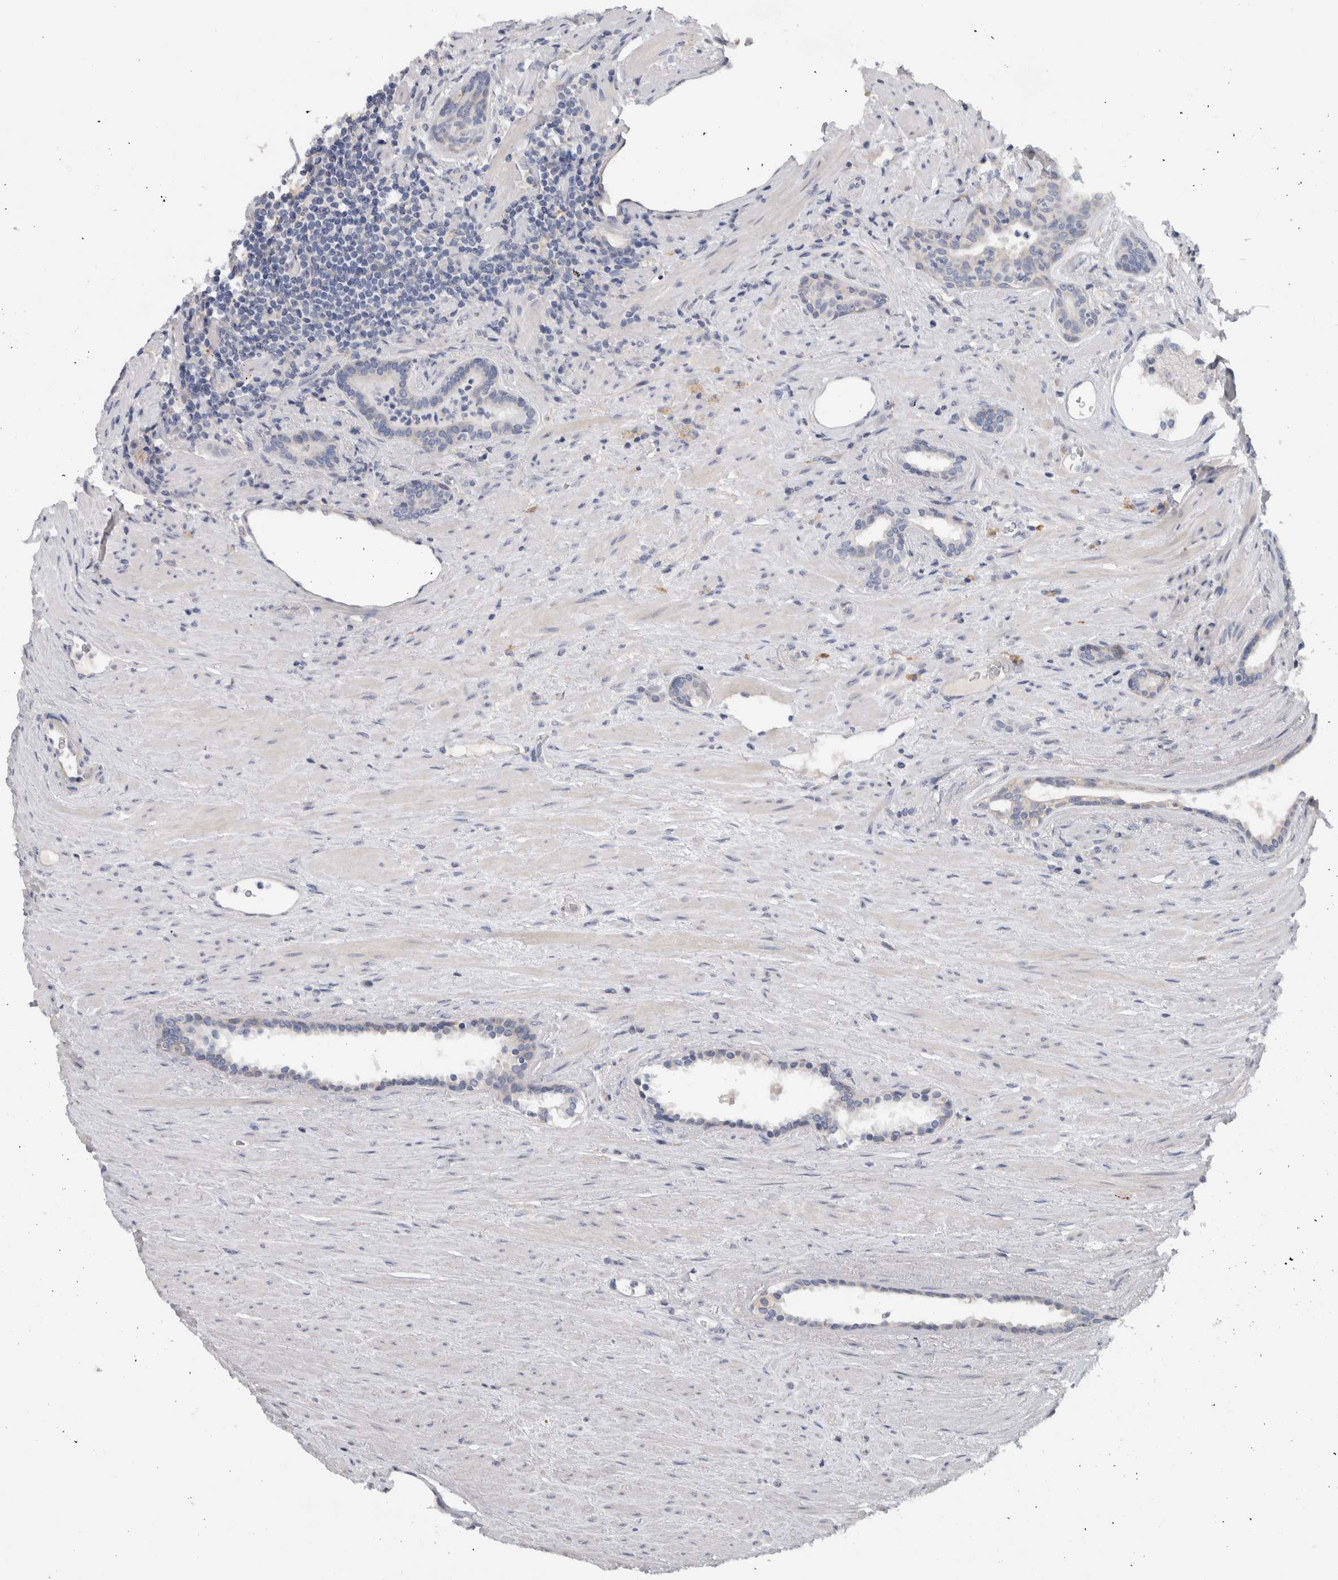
{"staining": {"intensity": "negative", "quantity": "none", "location": "none"}, "tissue": "prostate cancer", "cell_type": "Tumor cells", "image_type": "cancer", "snomed": [{"axis": "morphology", "description": "Adenocarcinoma, High grade"}, {"axis": "topography", "description": "Prostate"}], "caption": "This is an immunohistochemistry (IHC) photomicrograph of prostate cancer. There is no staining in tumor cells.", "gene": "TARBP1", "patient": {"sex": "male", "age": 71}}